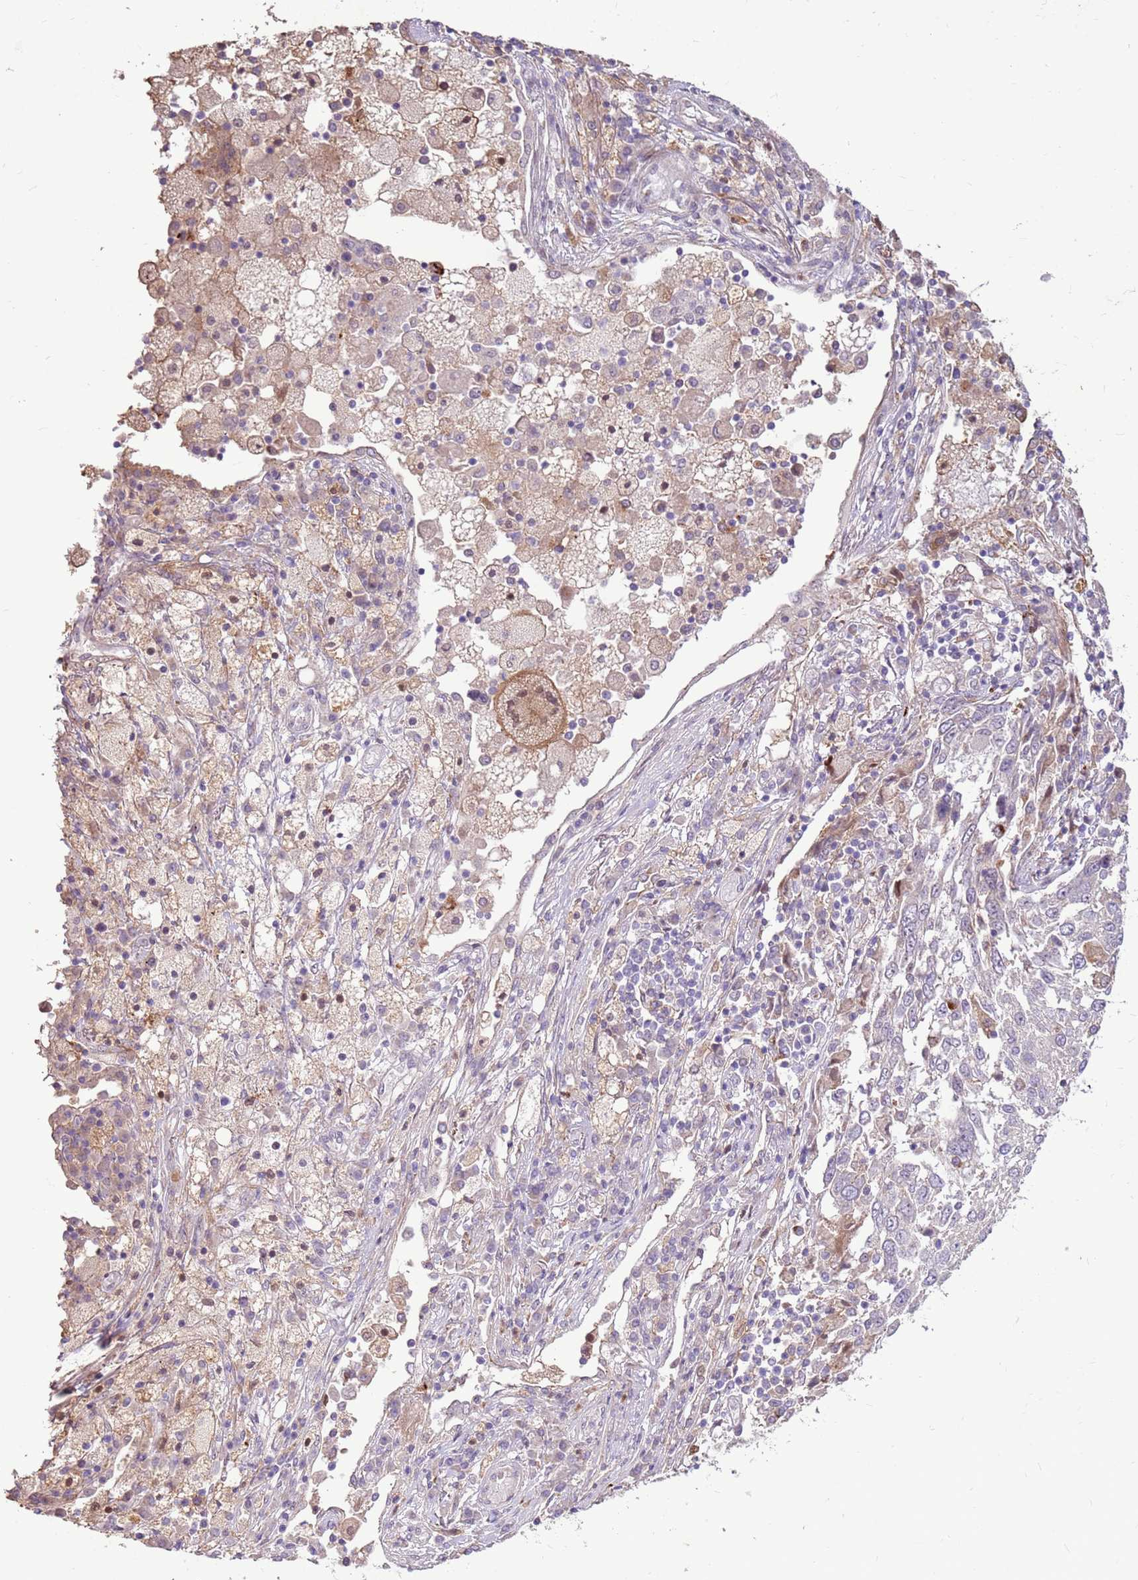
{"staining": {"intensity": "negative", "quantity": "none", "location": "none"}, "tissue": "lung cancer", "cell_type": "Tumor cells", "image_type": "cancer", "snomed": [{"axis": "morphology", "description": "Squamous cell carcinoma, NOS"}, {"axis": "topography", "description": "Lung"}], "caption": "The immunohistochemistry (IHC) image has no significant positivity in tumor cells of lung cancer (squamous cell carcinoma) tissue. The staining was performed using DAB (3,3'-diaminobenzidine) to visualize the protein expression in brown, while the nuclei were stained in blue with hematoxylin (Magnification: 20x).", "gene": "LGI4", "patient": {"sex": "male", "age": 65}}